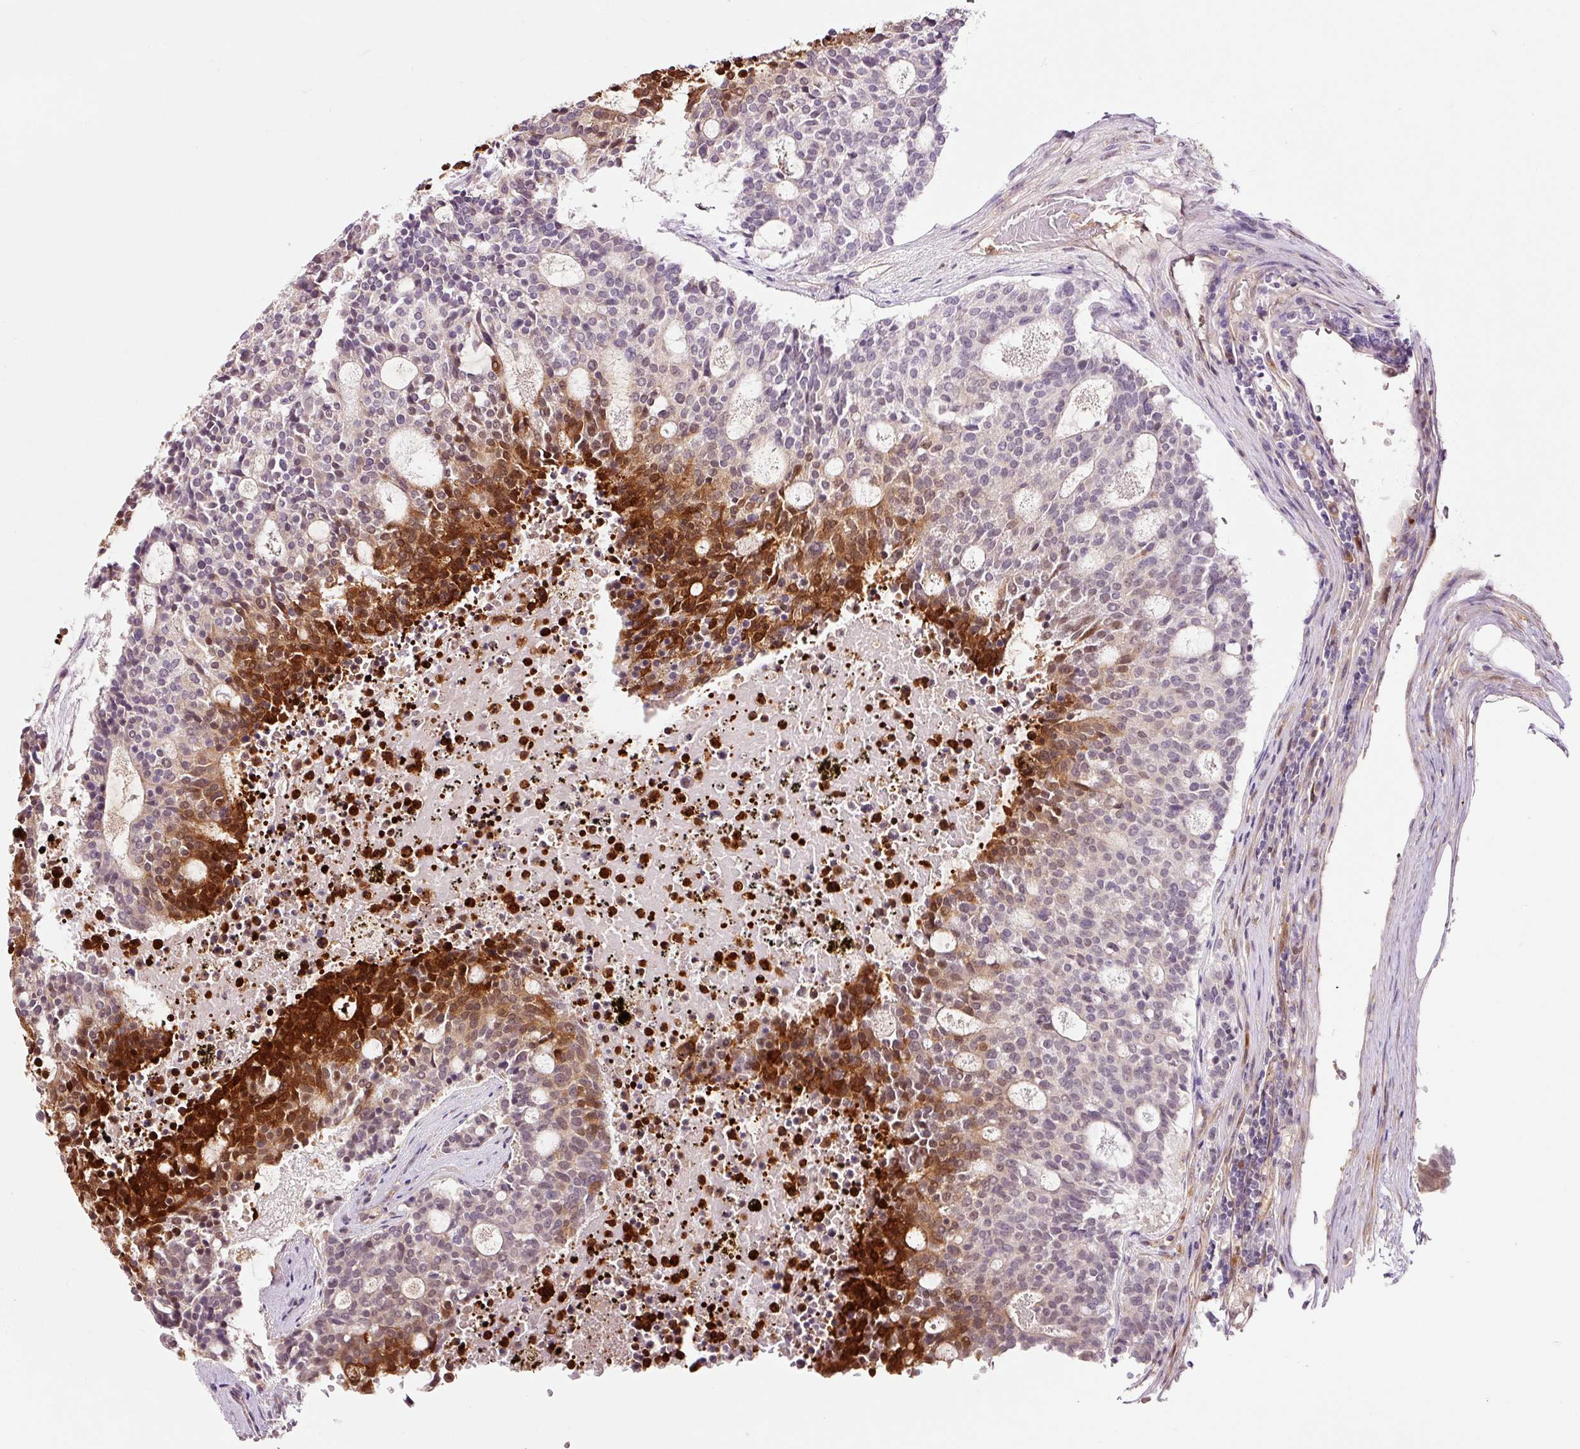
{"staining": {"intensity": "strong", "quantity": "25%-75%", "location": "cytoplasmic/membranous,nuclear"}, "tissue": "carcinoid", "cell_type": "Tumor cells", "image_type": "cancer", "snomed": [{"axis": "morphology", "description": "Carcinoid, malignant, NOS"}, {"axis": "topography", "description": "Pancreas"}], "caption": "This micrograph exhibits immunohistochemistry staining of human carcinoid, with high strong cytoplasmic/membranous and nuclear positivity in about 25%-75% of tumor cells.", "gene": "FBXL14", "patient": {"sex": "female", "age": 54}}